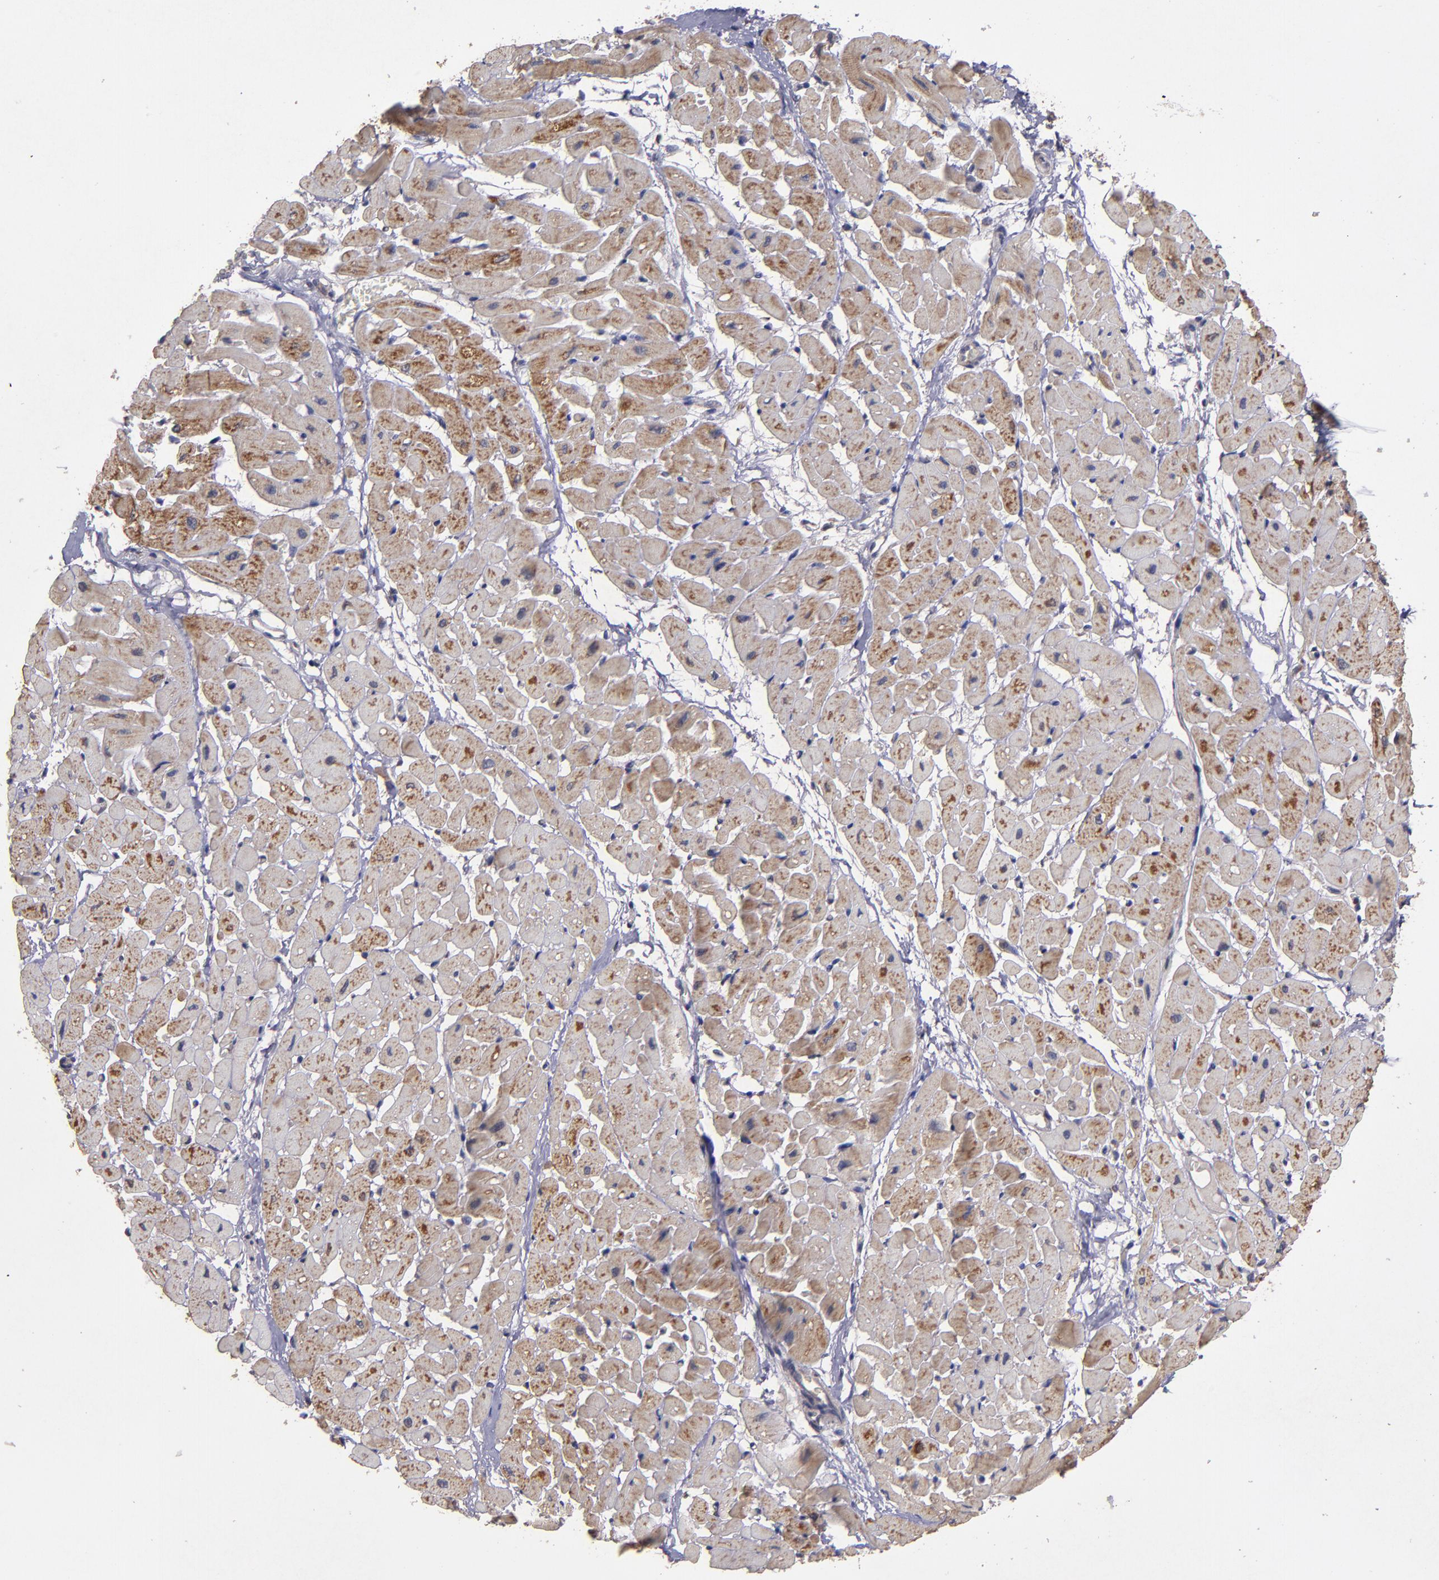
{"staining": {"intensity": "moderate", "quantity": ">75%", "location": "cytoplasmic/membranous"}, "tissue": "heart muscle", "cell_type": "Cardiomyocytes", "image_type": "normal", "snomed": [{"axis": "morphology", "description": "Normal tissue, NOS"}, {"axis": "topography", "description": "Heart"}], "caption": "This is an image of IHC staining of unremarkable heart muscle, which shows moderate positivity in the cytoplasmic/membranous of cardiomyocytes.", "gene": "TIMM9", "patient": {"sex": "male", "age": 45}}